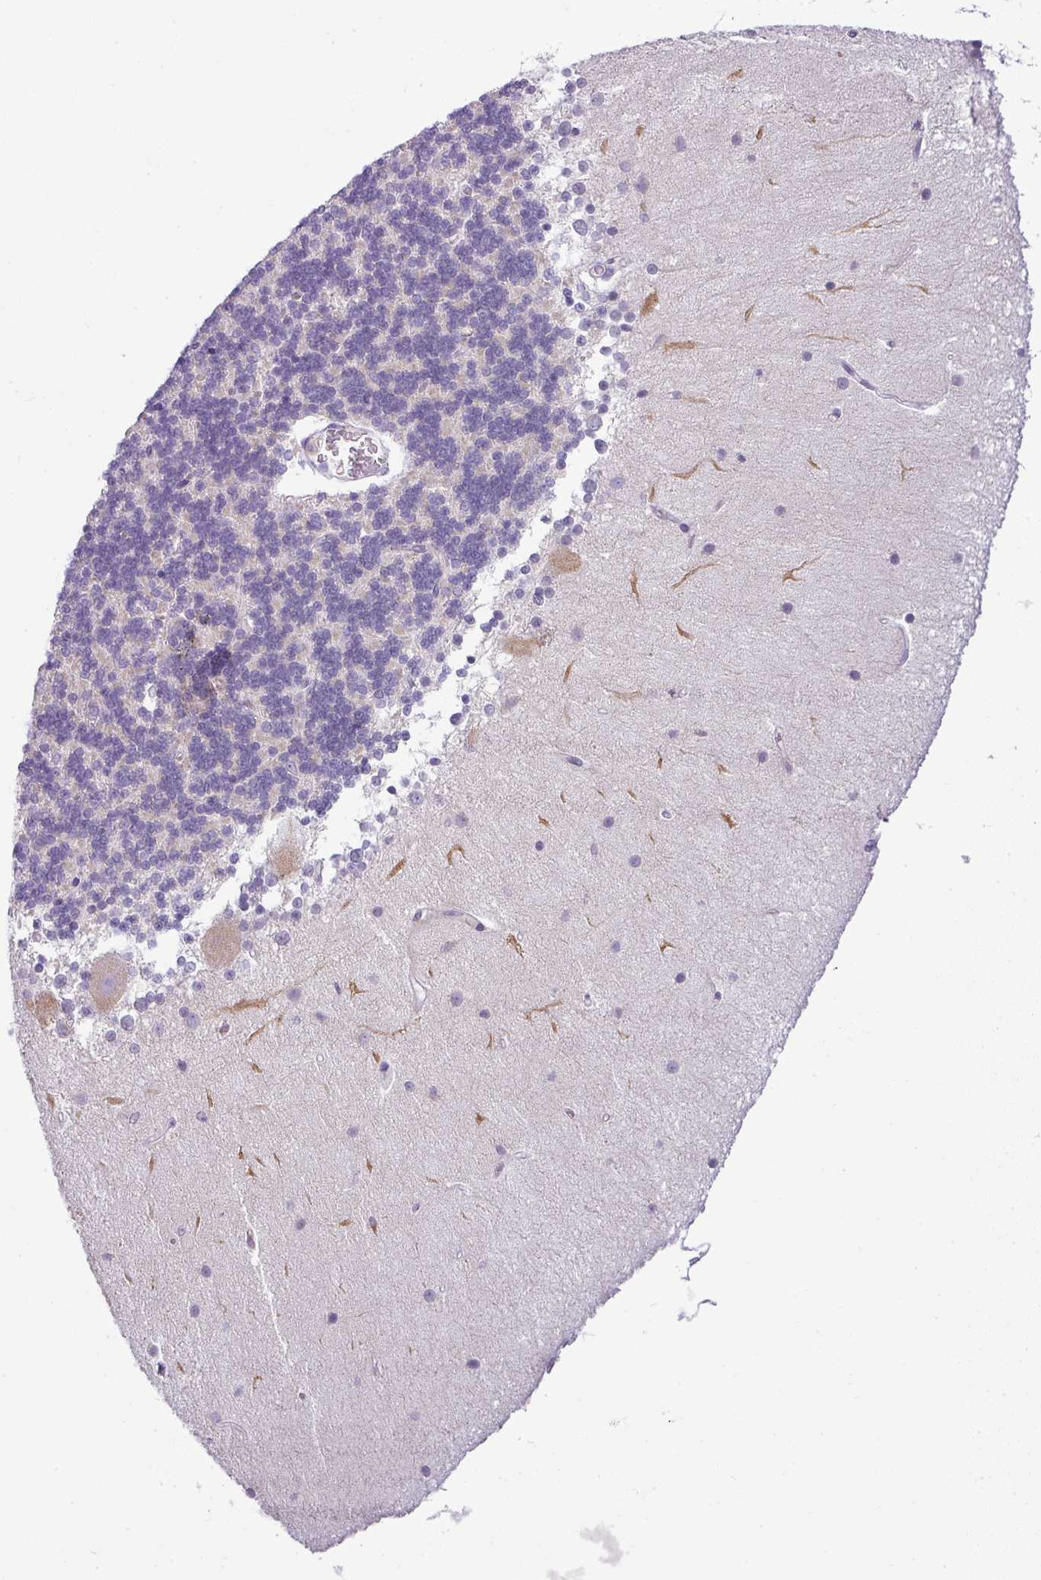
{"staining": {"intensity": "negative", "quantity": "none", "location": "none"}, "tissue": "cerebellum", "cell_type": "Cells in granular layer", "image_type": "normal", "snomed": [{"axis": "morphology", "description": "Normal tissue, NOS"}, {"axis": "topography", "description": "Cerebellum"}], "caption": "Immunohistochemical staining of benign human cerebellum shows no significant positivity in cells in granular layer.", "gene": "HBEGF", "patient": {"sex": "female", "age": 54}}